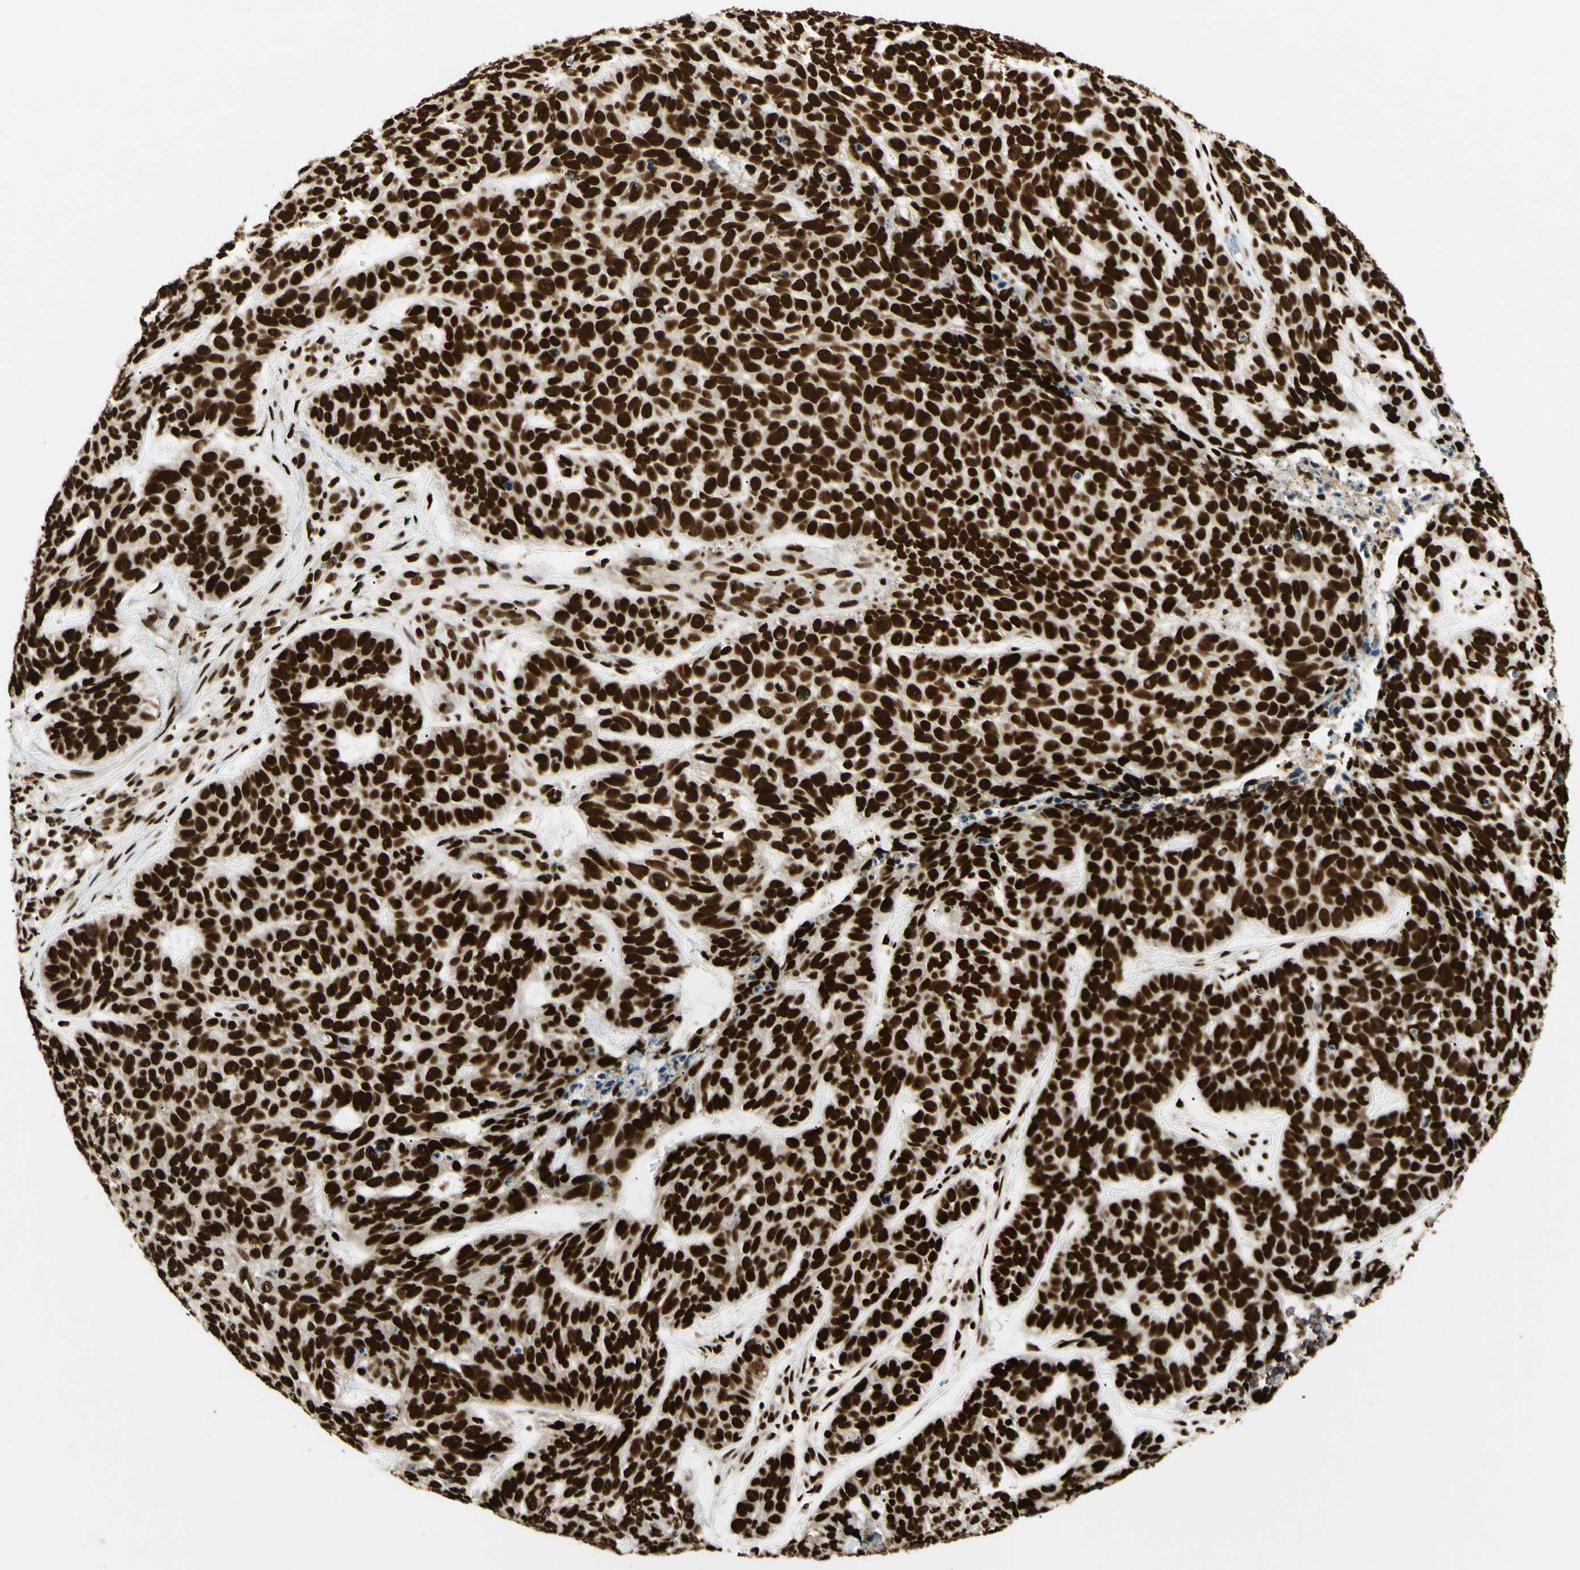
{"staining": {"intensity": "strong", "quantity": ">75%", "location": "nuclear"}, "tissue": "skin cancer", "cell_type": "Tumor cells", "image_type": "cancer", "snomed": [{"axis": "morphology", "description": "Basal cell carcinoma"}, {"axis": "topography", "description": "Skin"}], "caption": "IHC of human skin cancer exhibits high levels of strong nuclear staining in about >75% of tumor cells.", "gene": "FUS", "patient": {"sex": "male", "age": 87}}